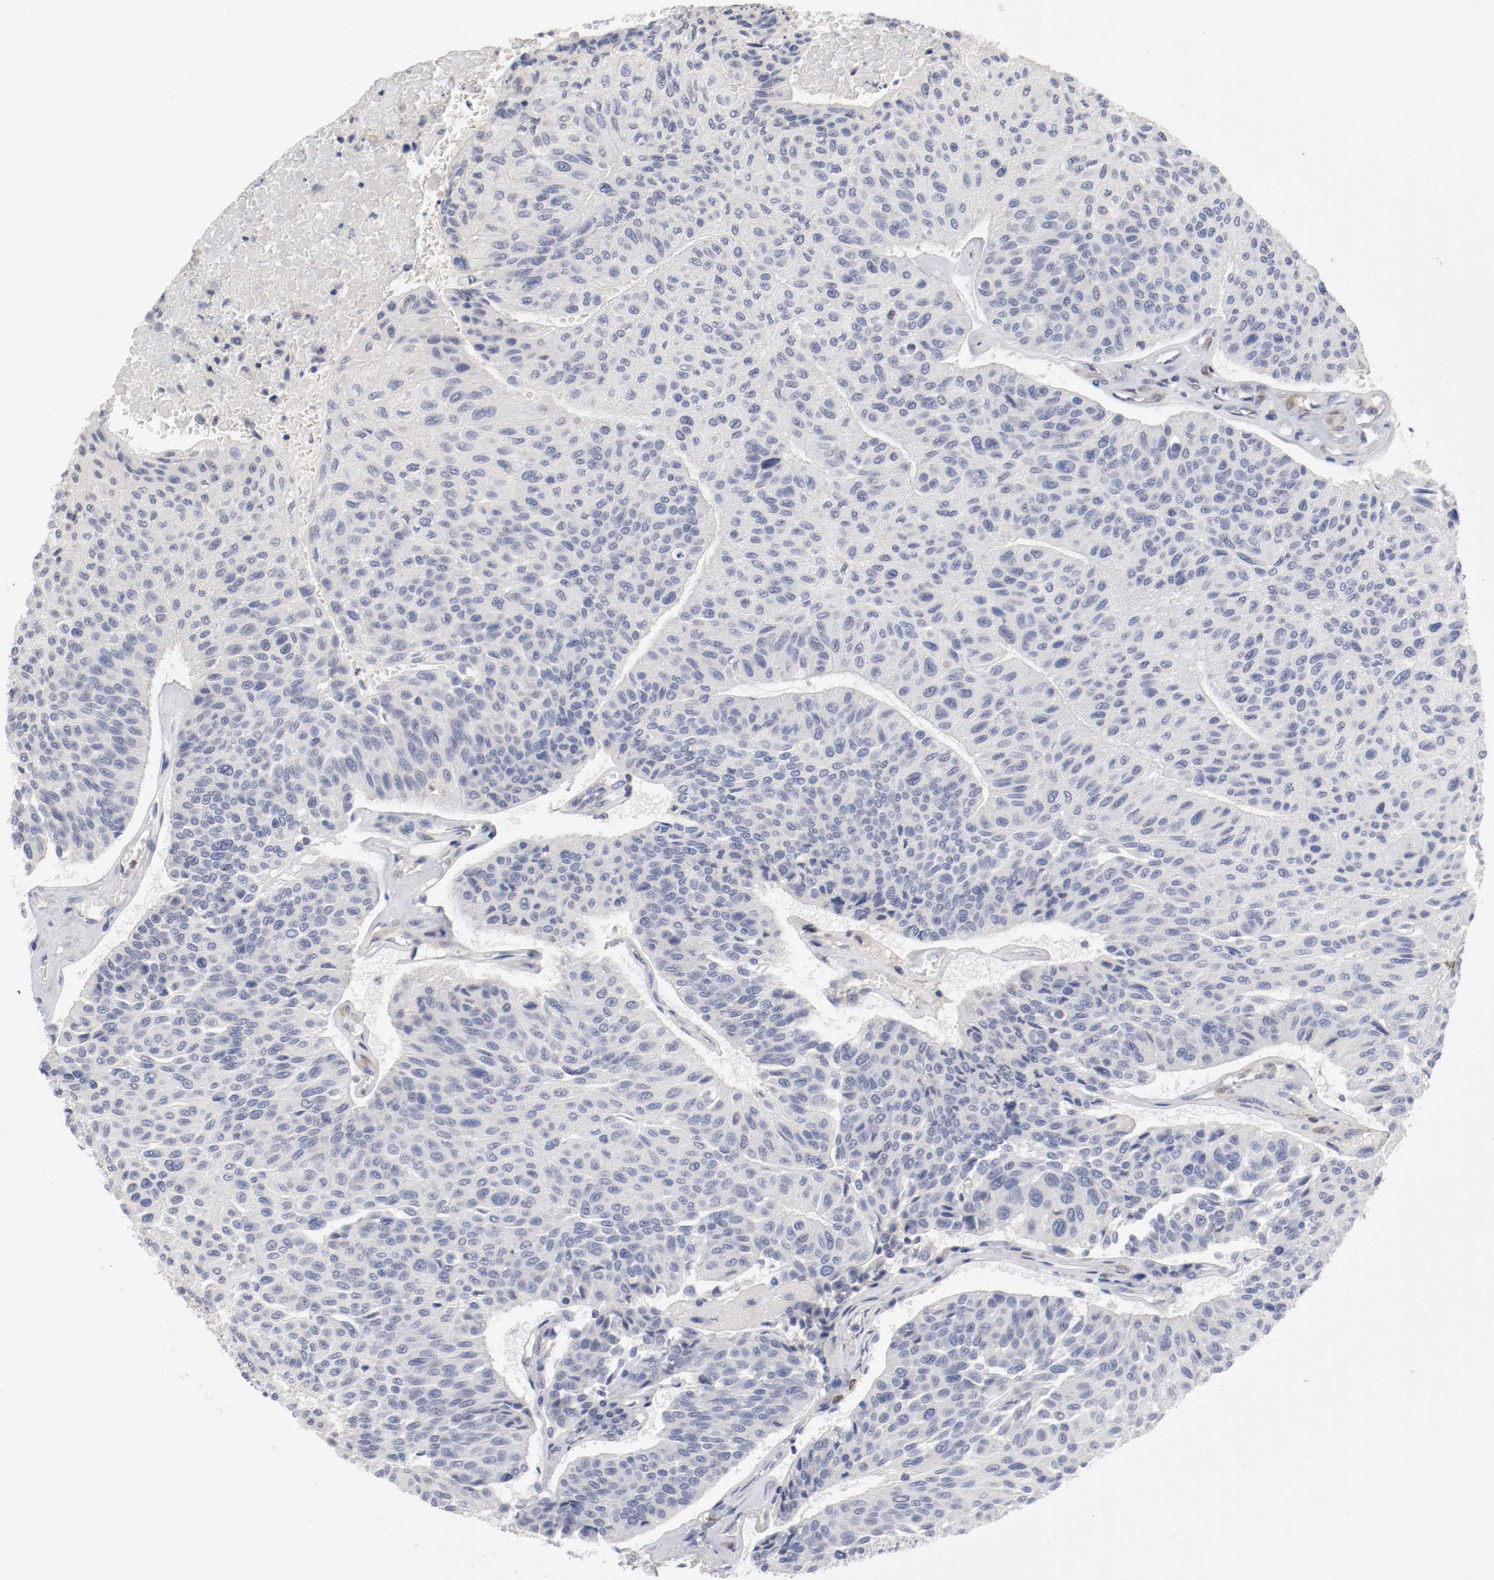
{"staining": {"intensity": "negative", "quantity": "none", "location": "none"}, "tissue": "urothelial cancer", "cell_type": "Tumor cells", "image_type": "cancer", "snomed": [{"axis": "morphology", "description": "Urothelial carcinoma, High grade"}, {"axis": "topography", "description": "Urinary bladder"}], "caption": "This is an immunohistochemistry (IHC) image of human urothelial carcinoma (high-grade). There is no expression in tumor cells.", "gene": "CBL", "patient": {"sex": "male", "age": 66}}